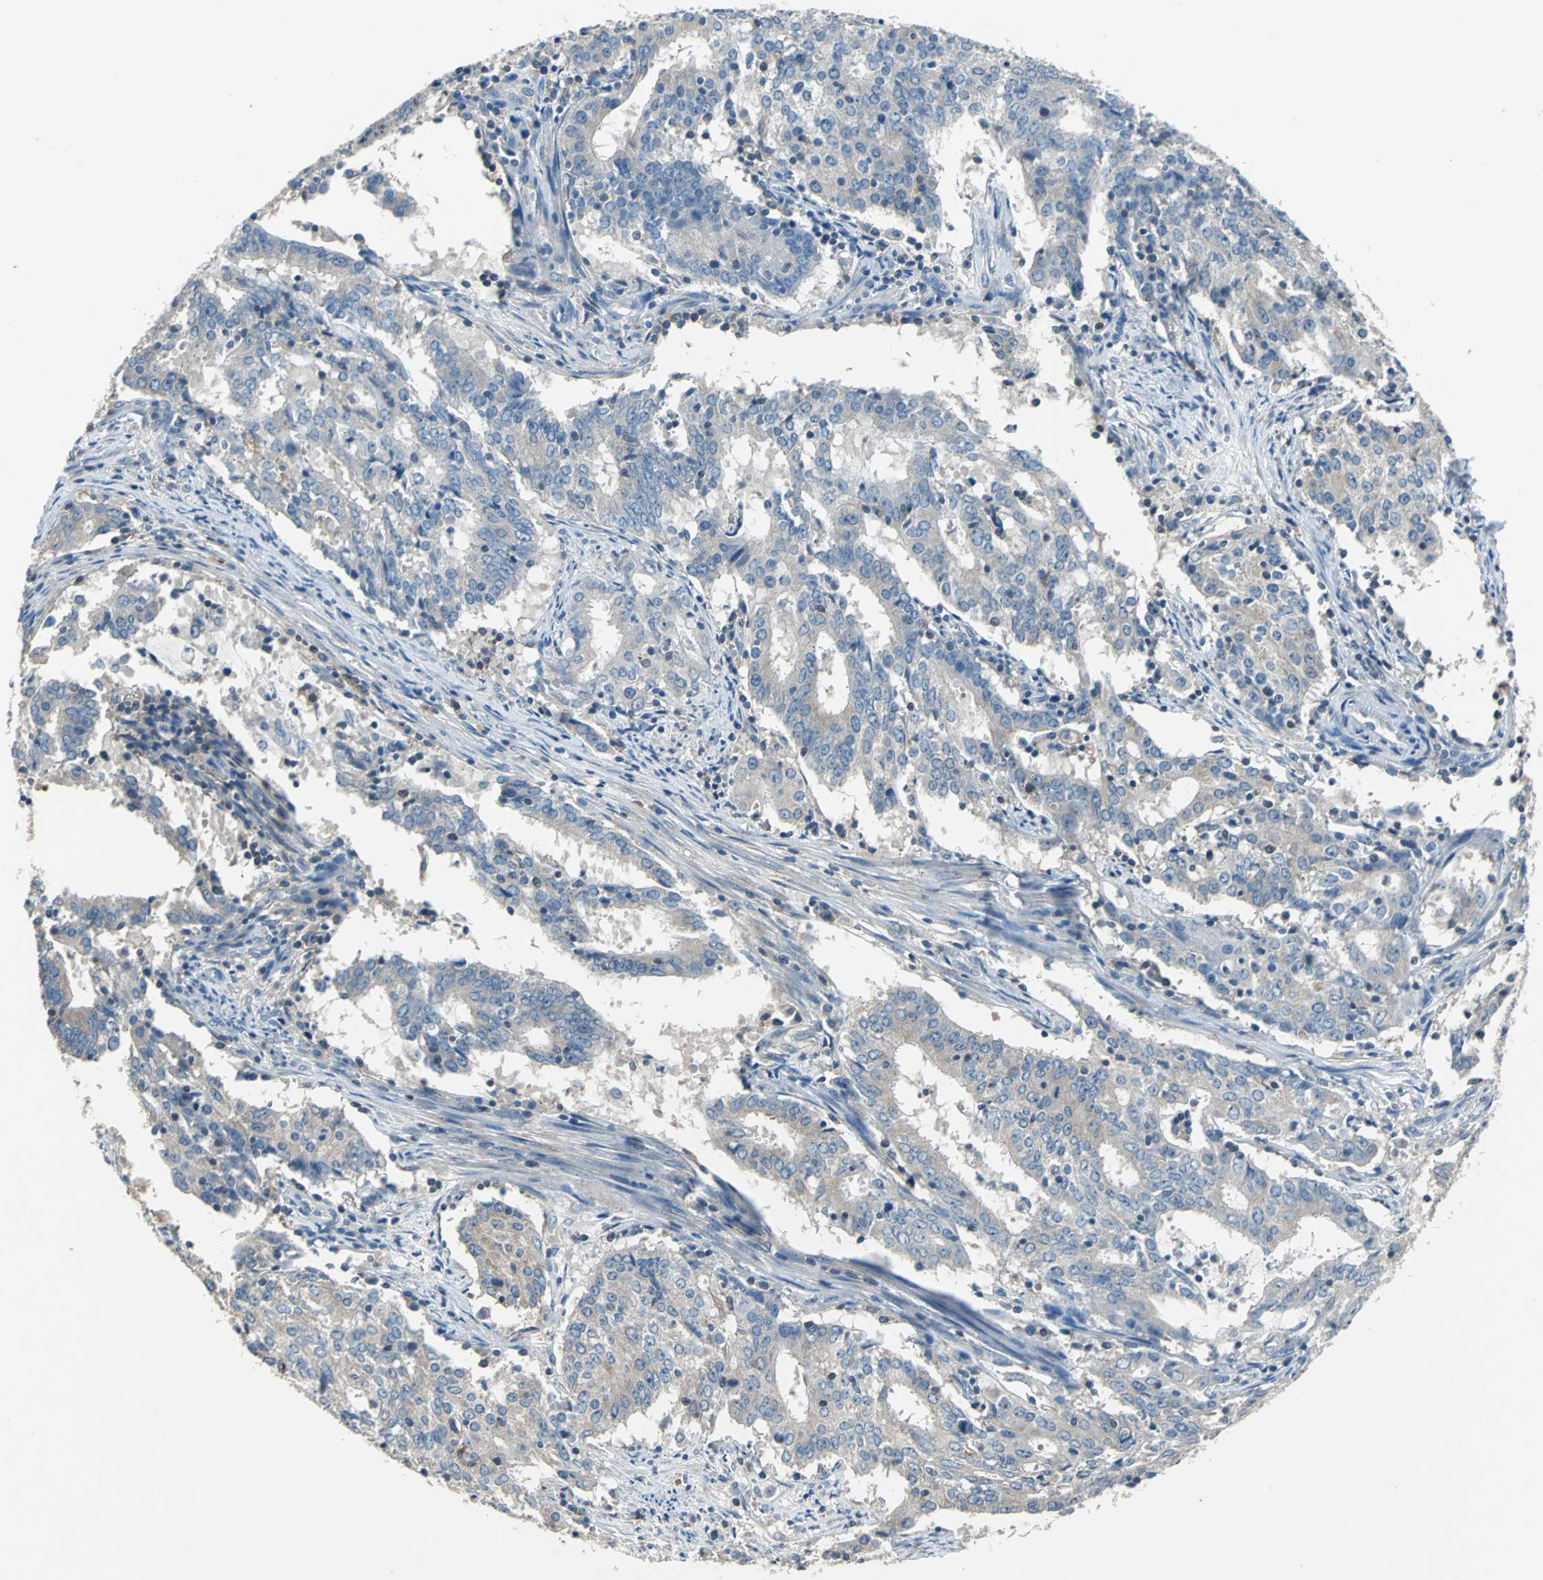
{"staining": {"intensity": "weak", "quantity": "25%-75%", "location": "cytoplasmic/membranous"}, "tissue": "cervical cancer", "cell_type": "Tumor cells", "image_type": "cancer", "snomed": [{"axis": "morphology", "description": "Adenocarcinoma, NOS"}, {"axis": "topography", "description": "Cervix"}], "caption": "An immunohistochemistry (IHC) micrograph of tumor tissue is shown. Protein staining in brown labels weak cytoplasmic/membranous positivity in cervical cancer within tumor cells.", "gene": "PRKCA", "patient": {"sex": "female", "age": 44}}